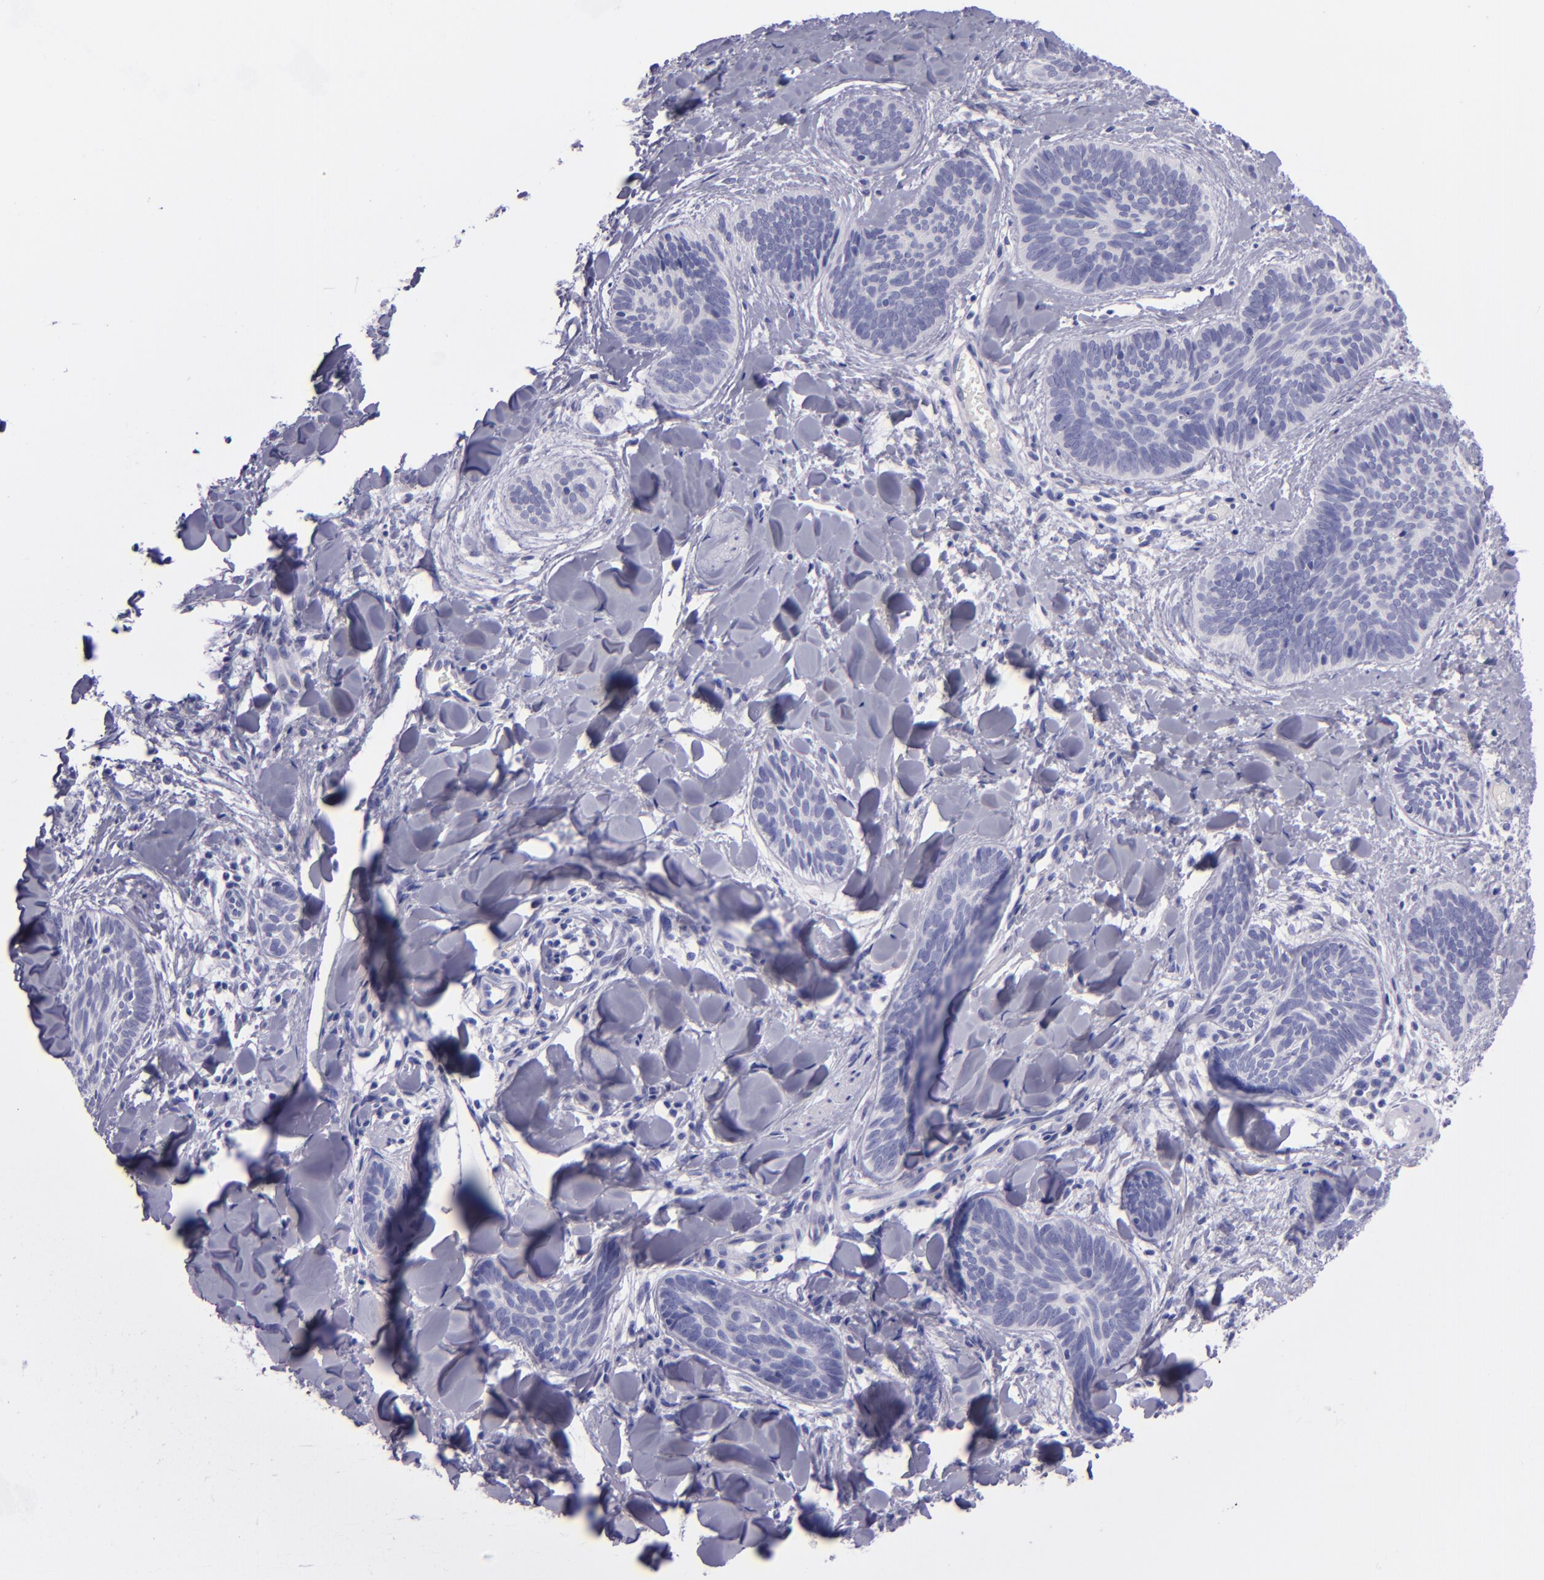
{"staining": {"intensity": "negative", "quantity": "none", "location": "none"}, "tissue": "skin cancer", "cell_type": "Tumor cells", "image_type": "cancer", "snomed": [{"axis": "morphology", "description": "Basal cell carcinoma"}, {"axis": "topography", "description": "Skin"}], "caption": "This is an immunohistochemistry micrograph of human skin cancer (basal cell carcinoma). There is no staining in tumor cells.", "gene": "TNNT3", "patient": {"sex": "female", "age": 81}}